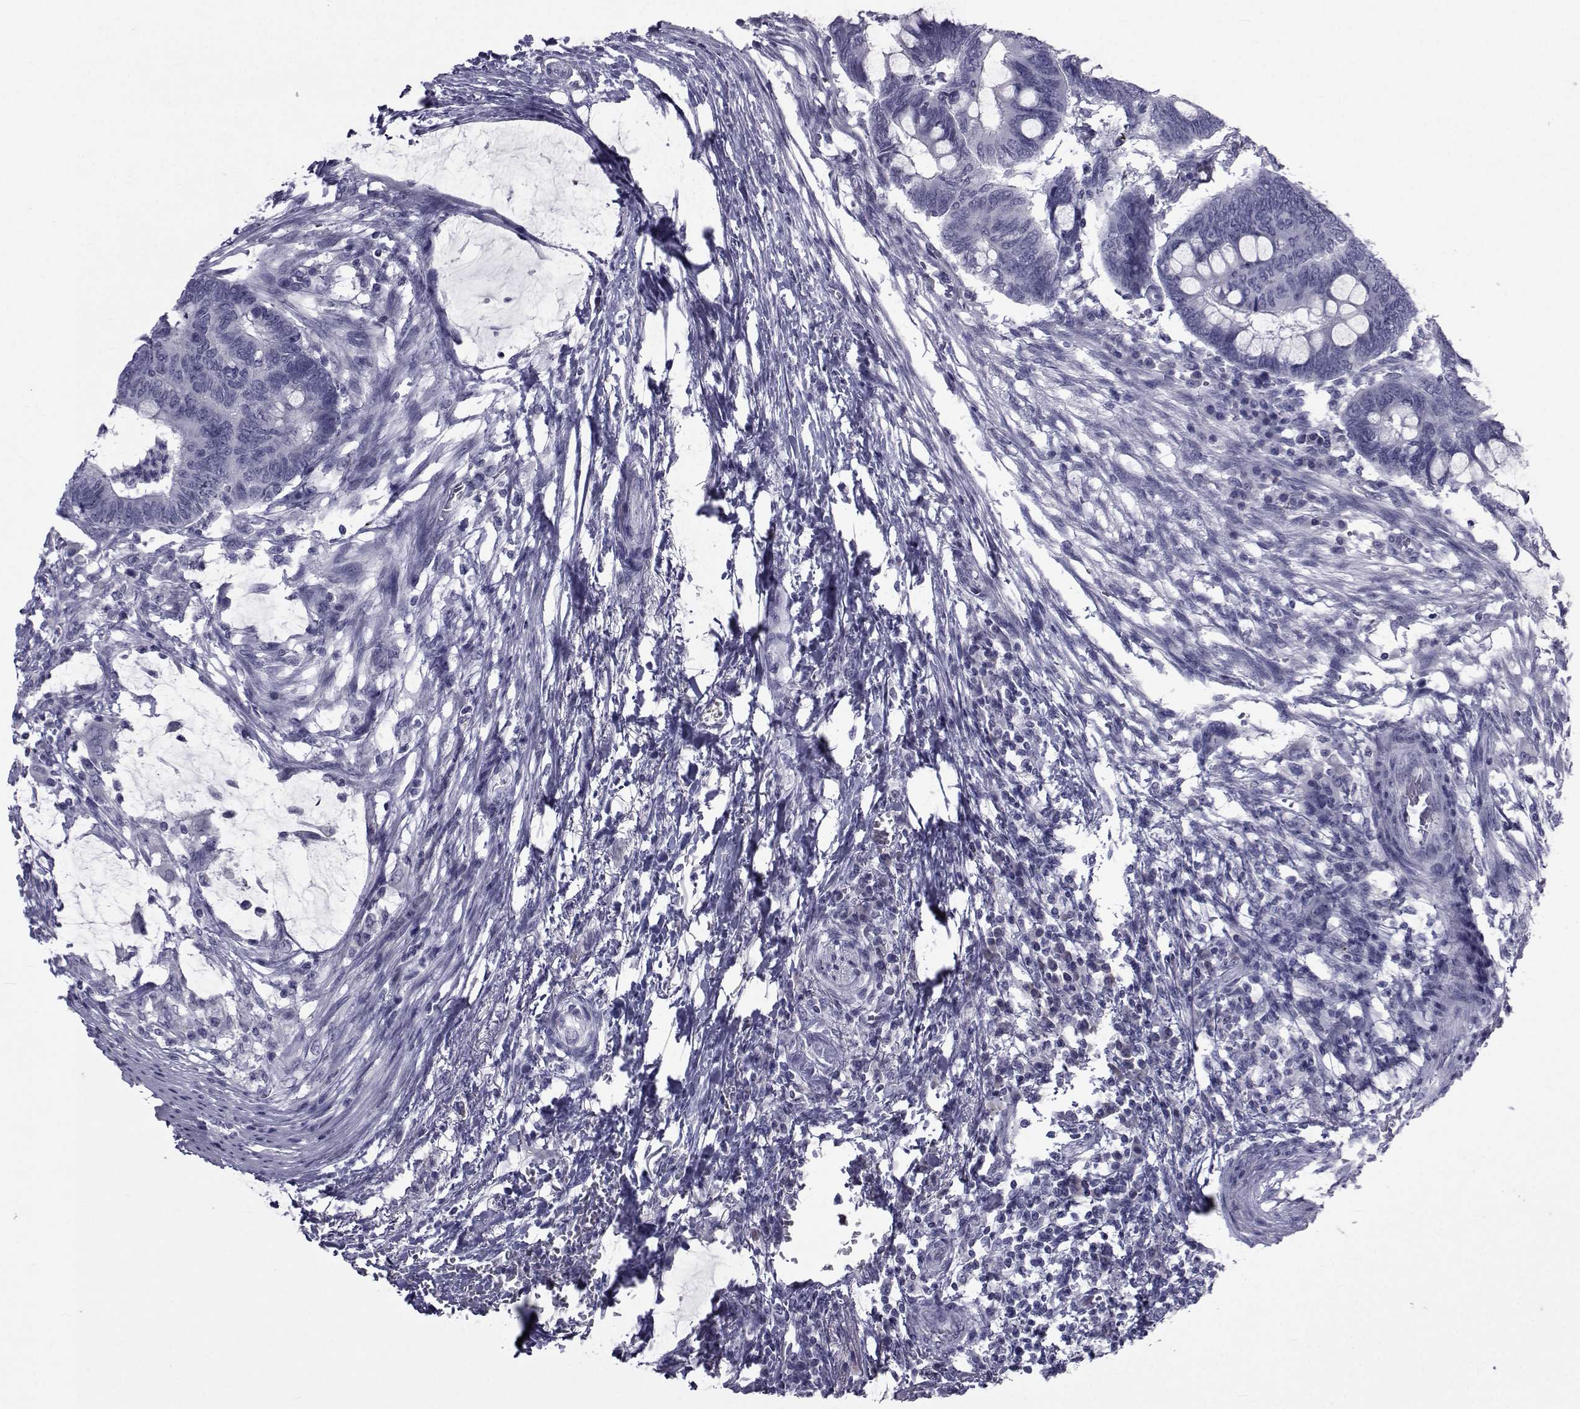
{"staining": {"intensity": "negative", "quantity": "none", "location": "none"}, "tissue": "colorectal cancer", "cell_type": "Tumor cells", "image_type": "cancer", "snomed": [{"axis": "morphology", "description": "Normal tissue, NOS"}, {"axis": "morphology", "description": "Adenocarcinoma, NOS"}, {"axis": "topography", "description": "Rectum"}, {"axis": "topography", "description": "Peripheral nerve tissue"}], "caption": "High power microscopy micrograph of an IHC image of colorectal cancer (adenocarcinoma), revealing no significant staining in tumor cells.", "gene": "PAX2", "patient": {"sex": "male", "age": 92}}